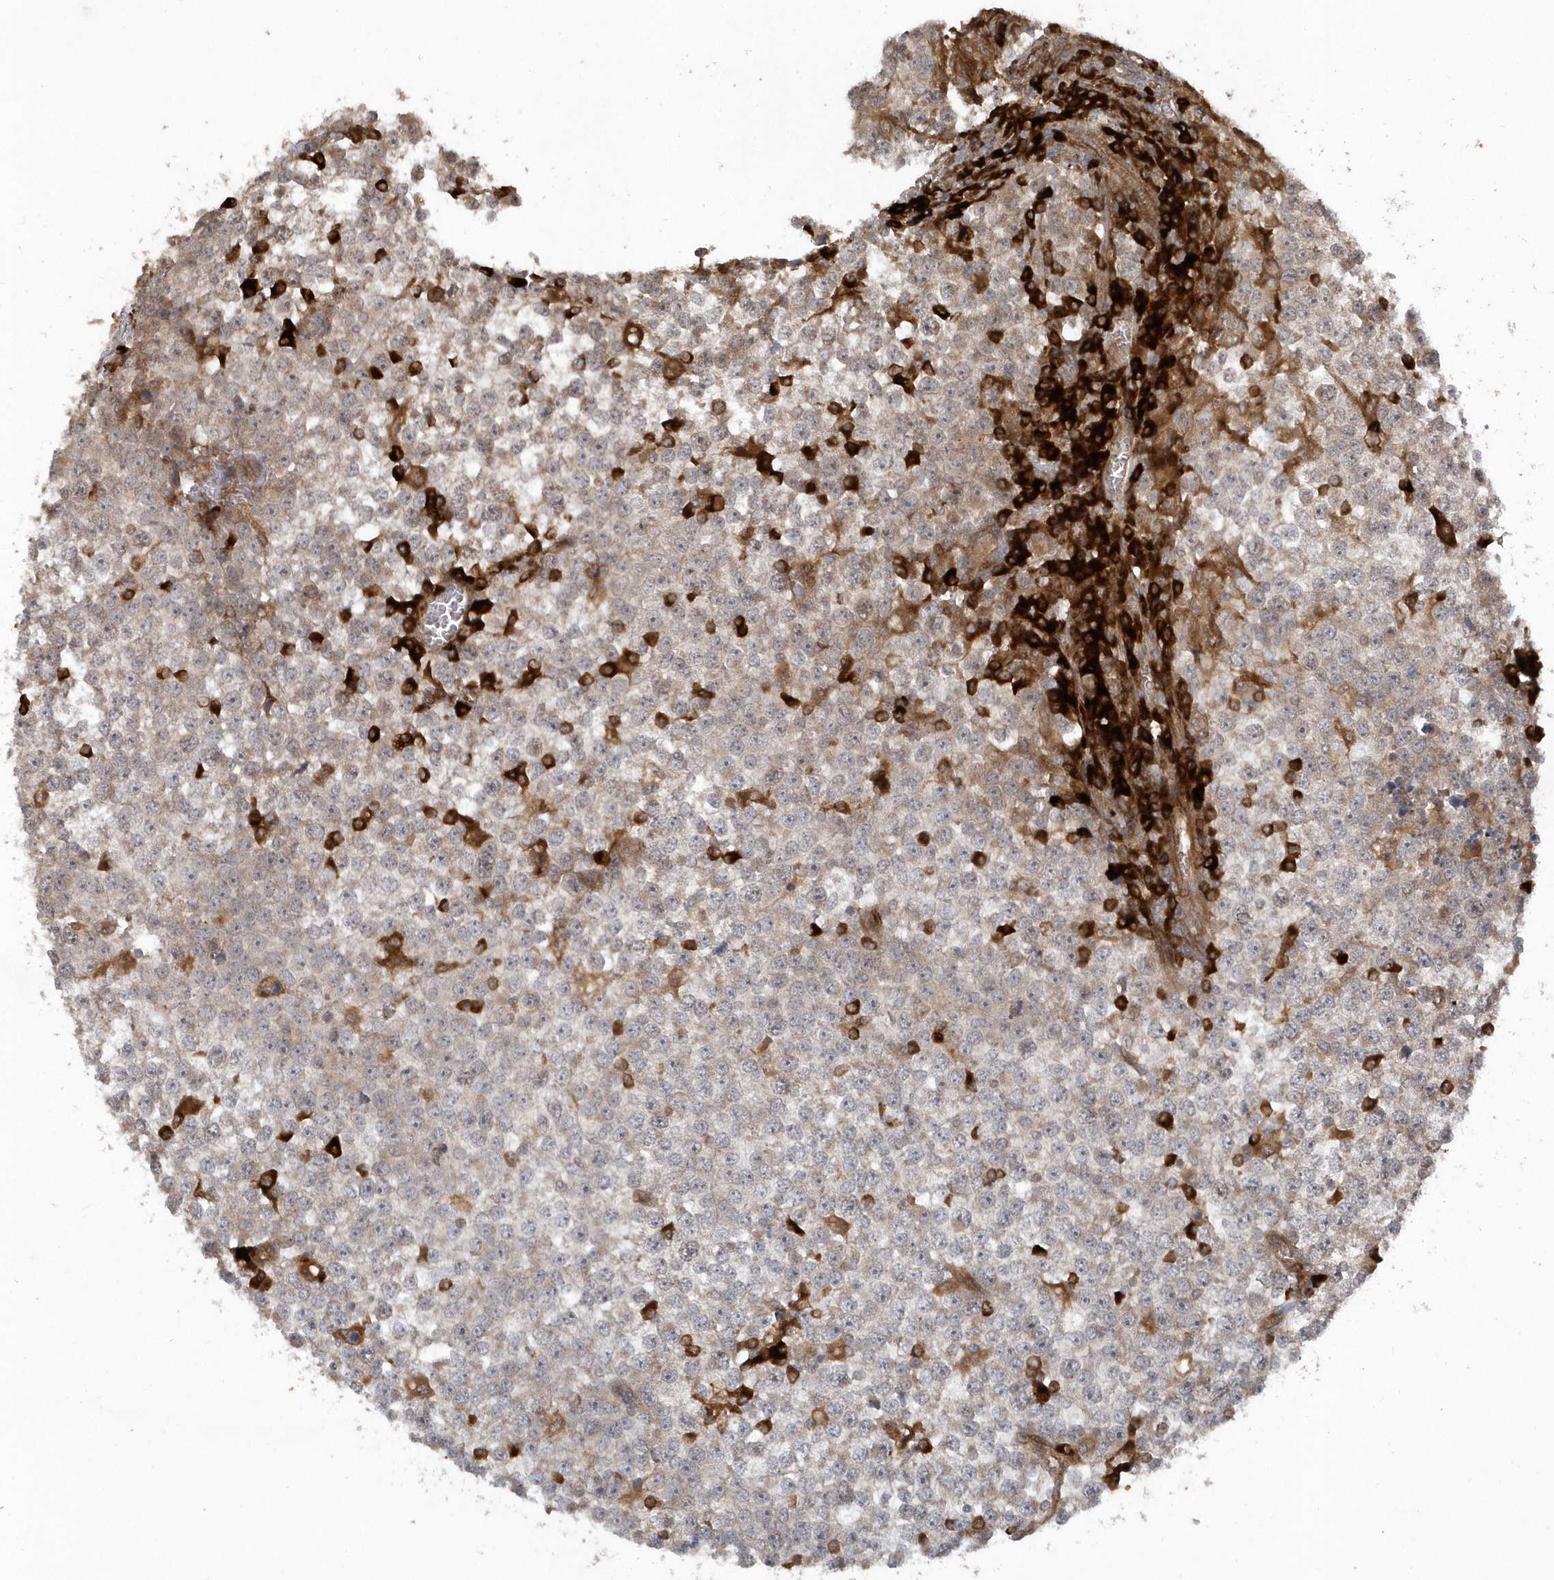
{"staining": {"intensity": "weak", "quantity": "<25%", "location": "cytoplasmic/membranous"}, "tissue": "testis cancer", "cell_type": "Tumor cells", "image_type": "cancer", "snomed": [{"axis": "morphology", "description": "Seminoma, NOS"}, {"axis": "topography", "description": "Testis"}], "caption": "The histopathology image shows no staining of tumor cells in seminoma (testis).", "gene": "HERPUD1", "patient": {"sex": "male", "age": 65}}